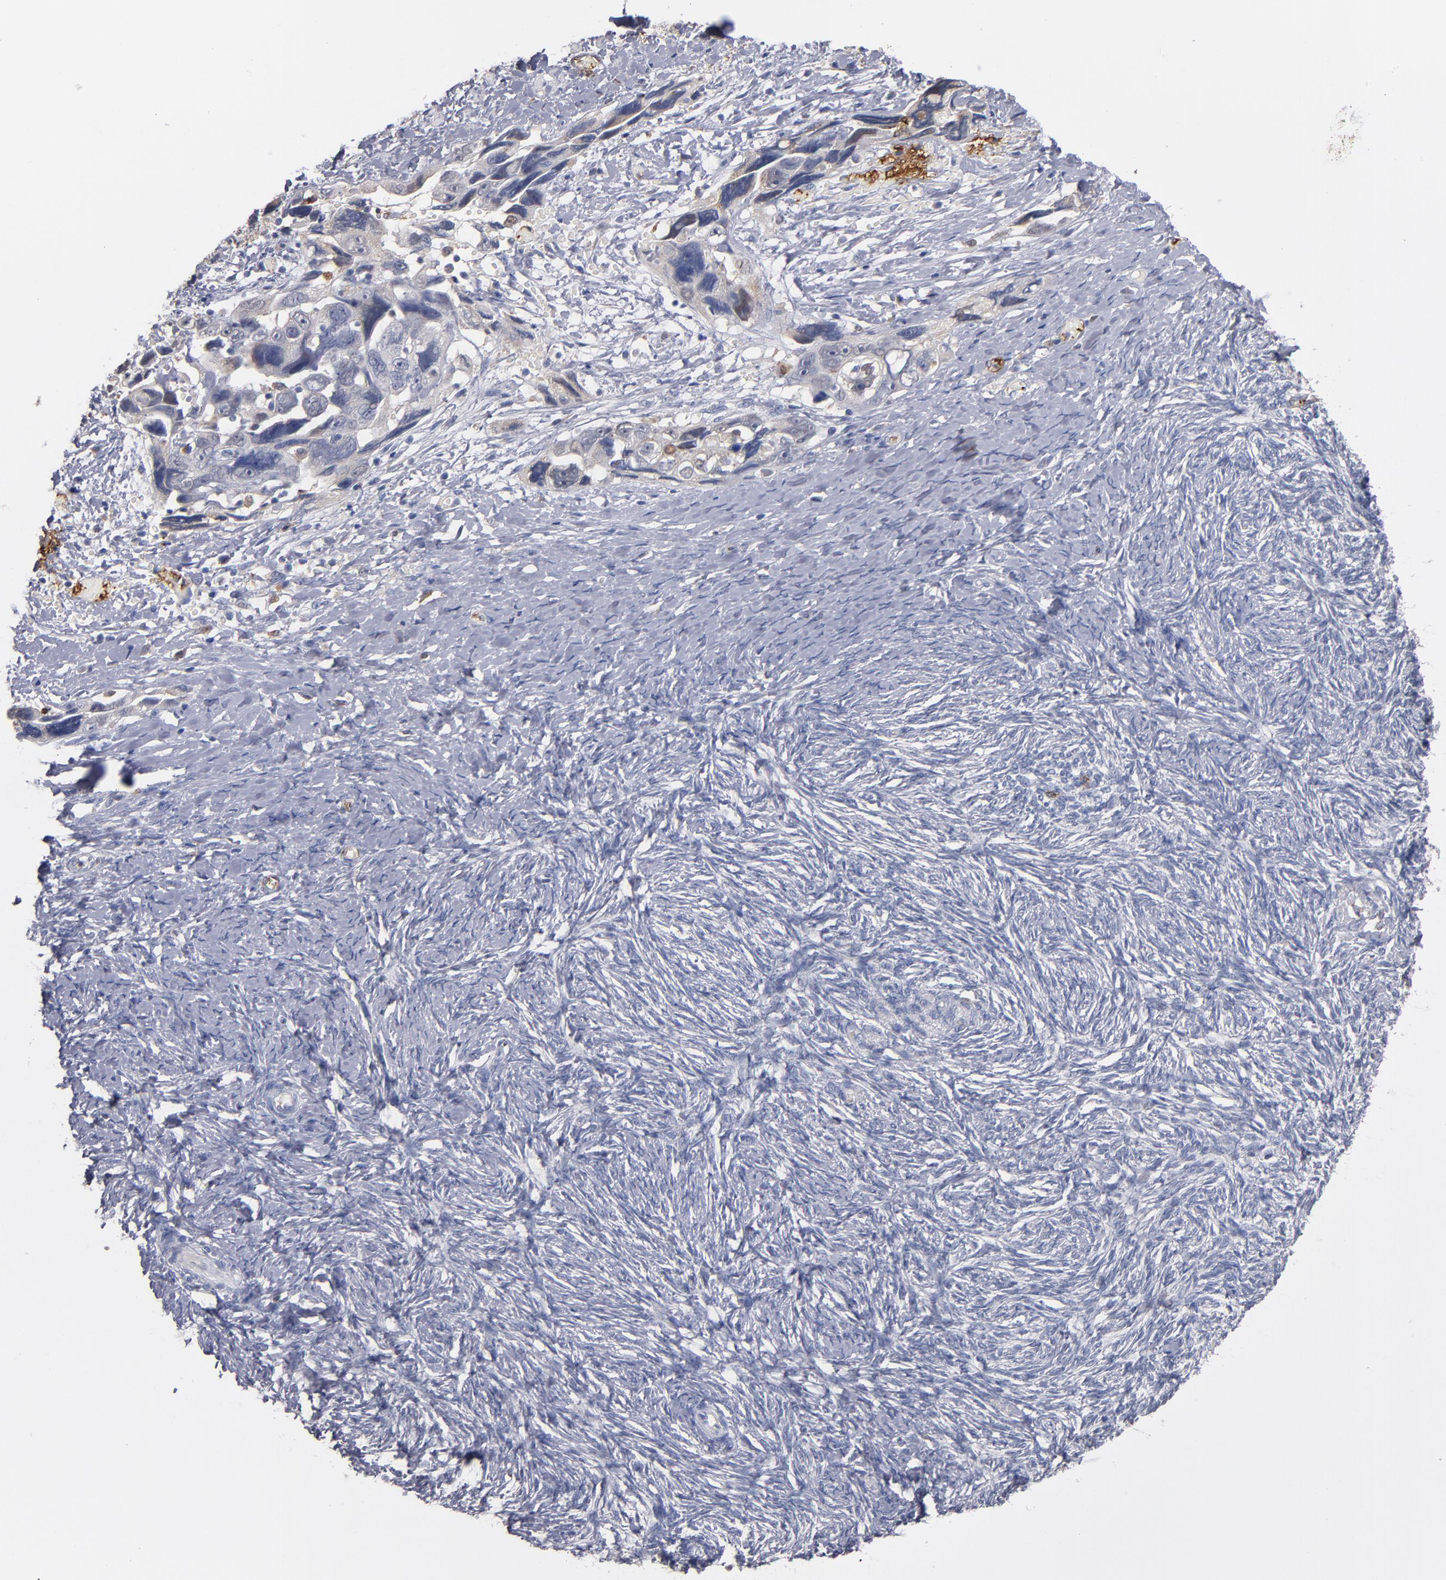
{"staining": {"intensity": "weak", "quantity": "<25%", "location": "cytoplasmic/membranous,nuclear"}, "tissue": "ovarian cancer", "cell_type": "Tumor cells", "image_type": "cancer", "snomed": [{"axis": "morphology", "description": "Normal tissue, NOS"}, {"axis": "morphology", "description": "Cystadenocarcinoma, serous, NOS"}, {"axis": "topography", "description": "Ovary"}], "caption": "Immunohistochemistry (IHC) of ovarian serous cystadenocarcinoma demonstrates no positivity in tumor cells.", "gene": "SELP", "patient": {"sex": "female", "age": 62}}